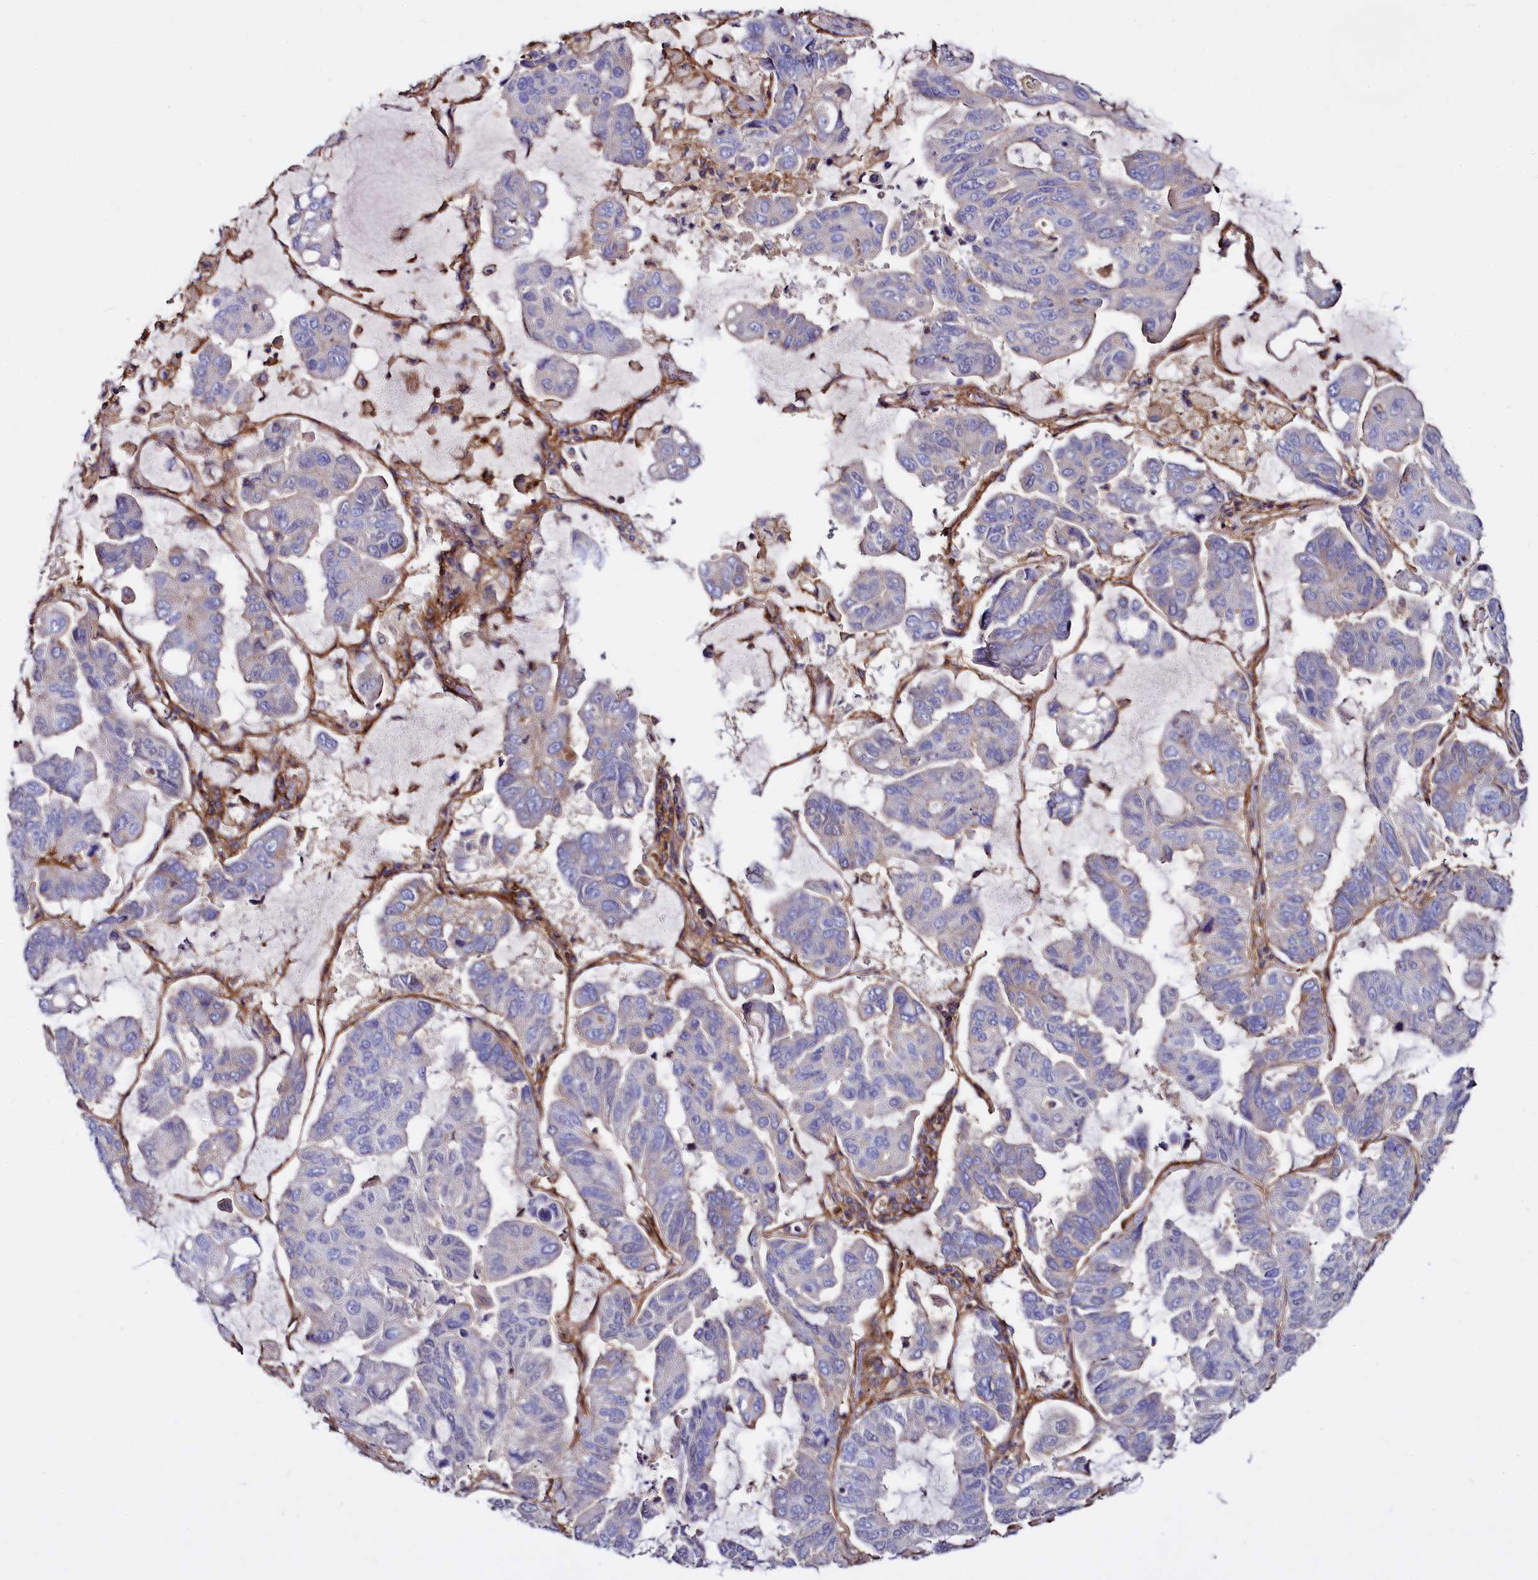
{"staining": {"intensity": "negative", "quantity": "none", "location": "none"}, "tissue": "lung cancer", "cell_type": "Tumor cells", "image_type": "cancer", "snomed": [{"axis": "morphology", "description": "Adenocarcinoma, NOS"}, {"axis": "topography", "description": "Lung"}], "caption": "Tumor cells show no significant protein positivity in lung adenocarcinoma.", "gene": "ANO6", "patient": {"sex": "male", "age": 64}}